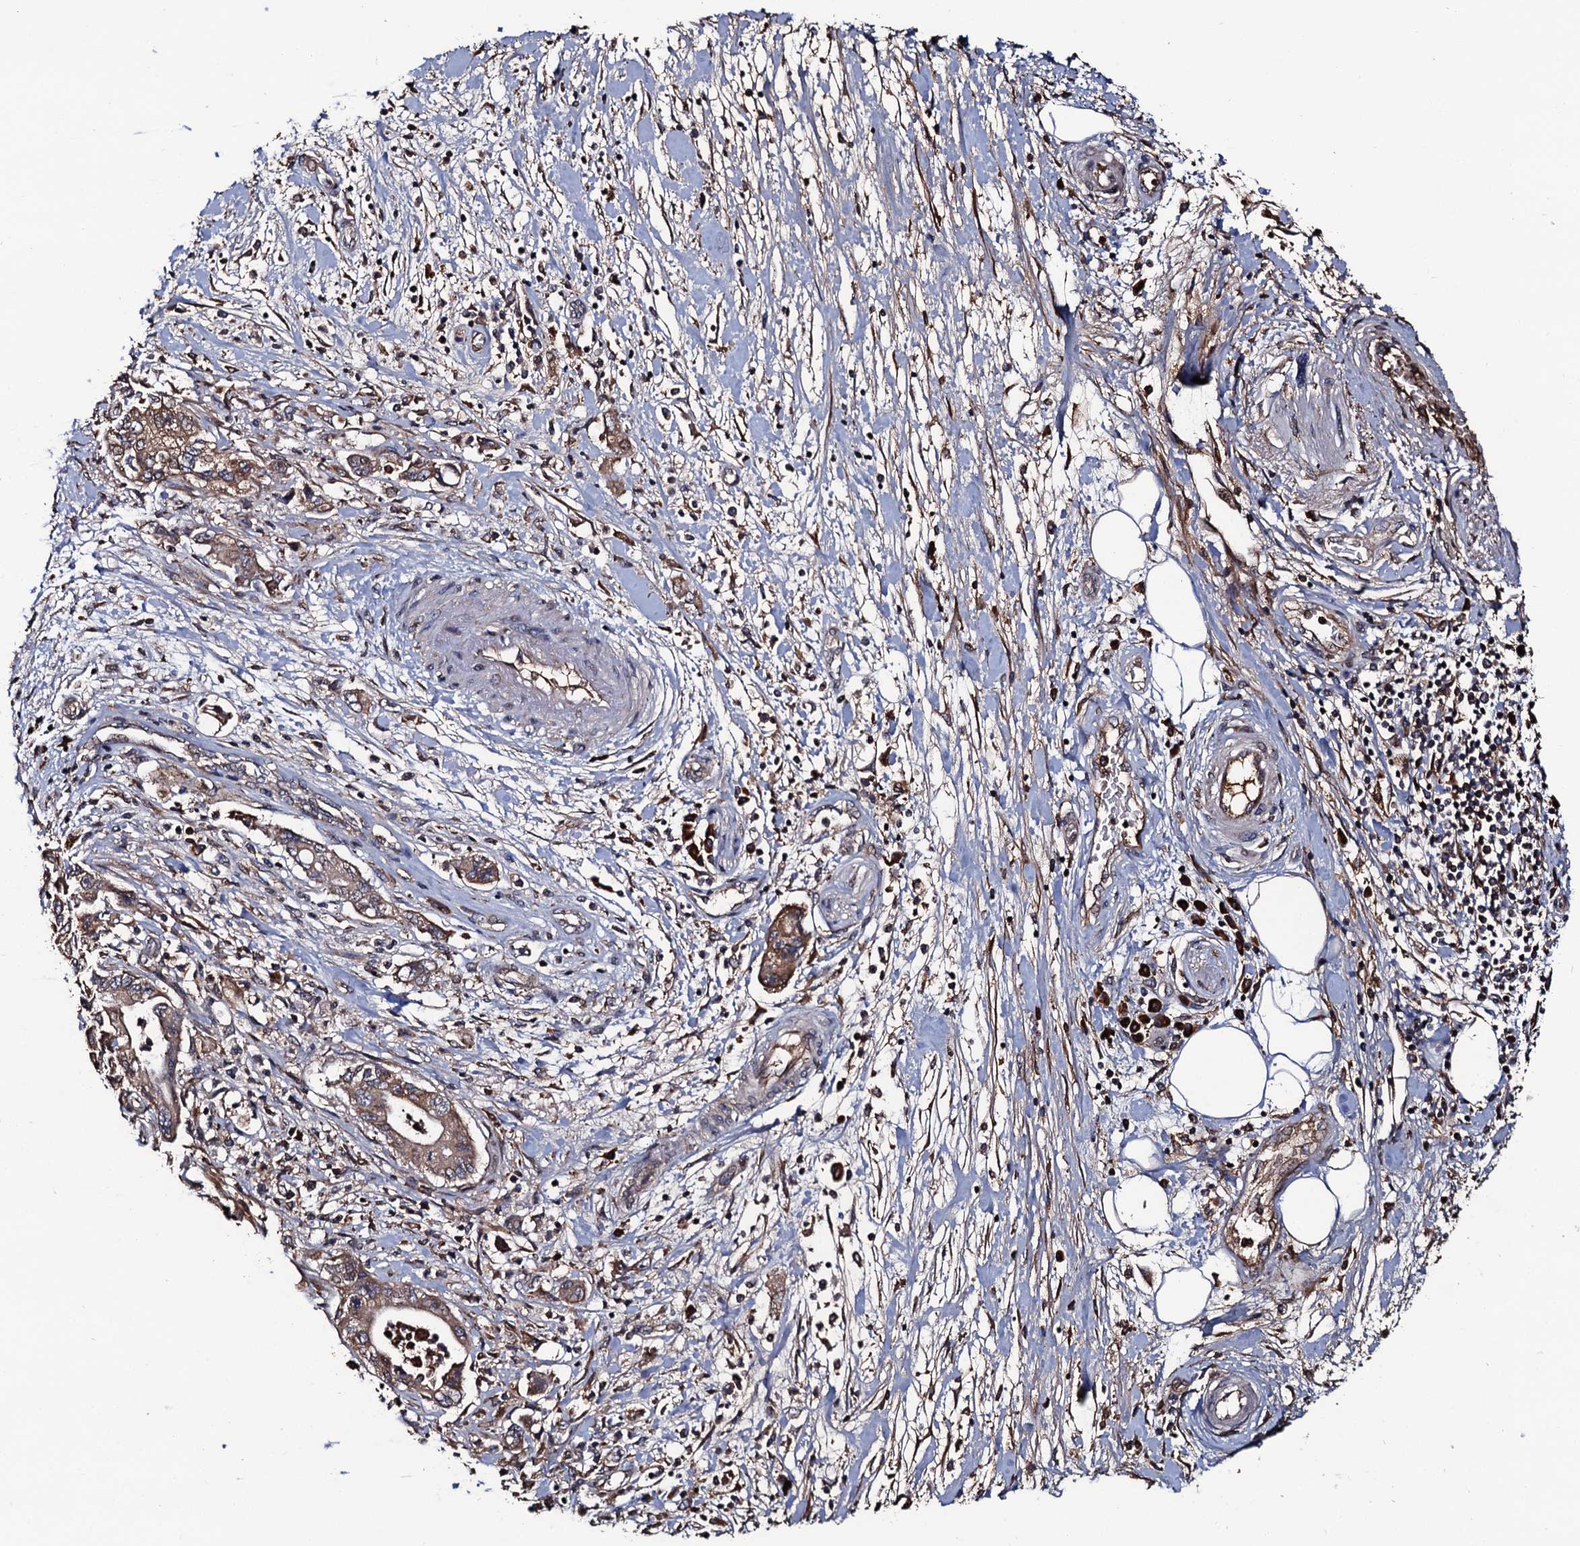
{"staining": {"intensity": "moderate", "quantity": ">75%", "location": "cytoplasmic/membranous"}, "tissue": "pancreatic cancer", "cell_type": "Tumor cells", "image_type": "cancer", "snomed": [{"axis": "morphology", "description": "Adenocarcinoma, NOS"}, {"axis": "topography", "description": "Pancreas"}], "caption": "Immunohistochemical staining of adenocarcinoma (pancreatic) demonstrates medium levels of moderate cytoplasmic/membranous positivity in about >75% of tumor cells.", "gene": "RGS11", "patient": {"sex": "female", "age": 73}}